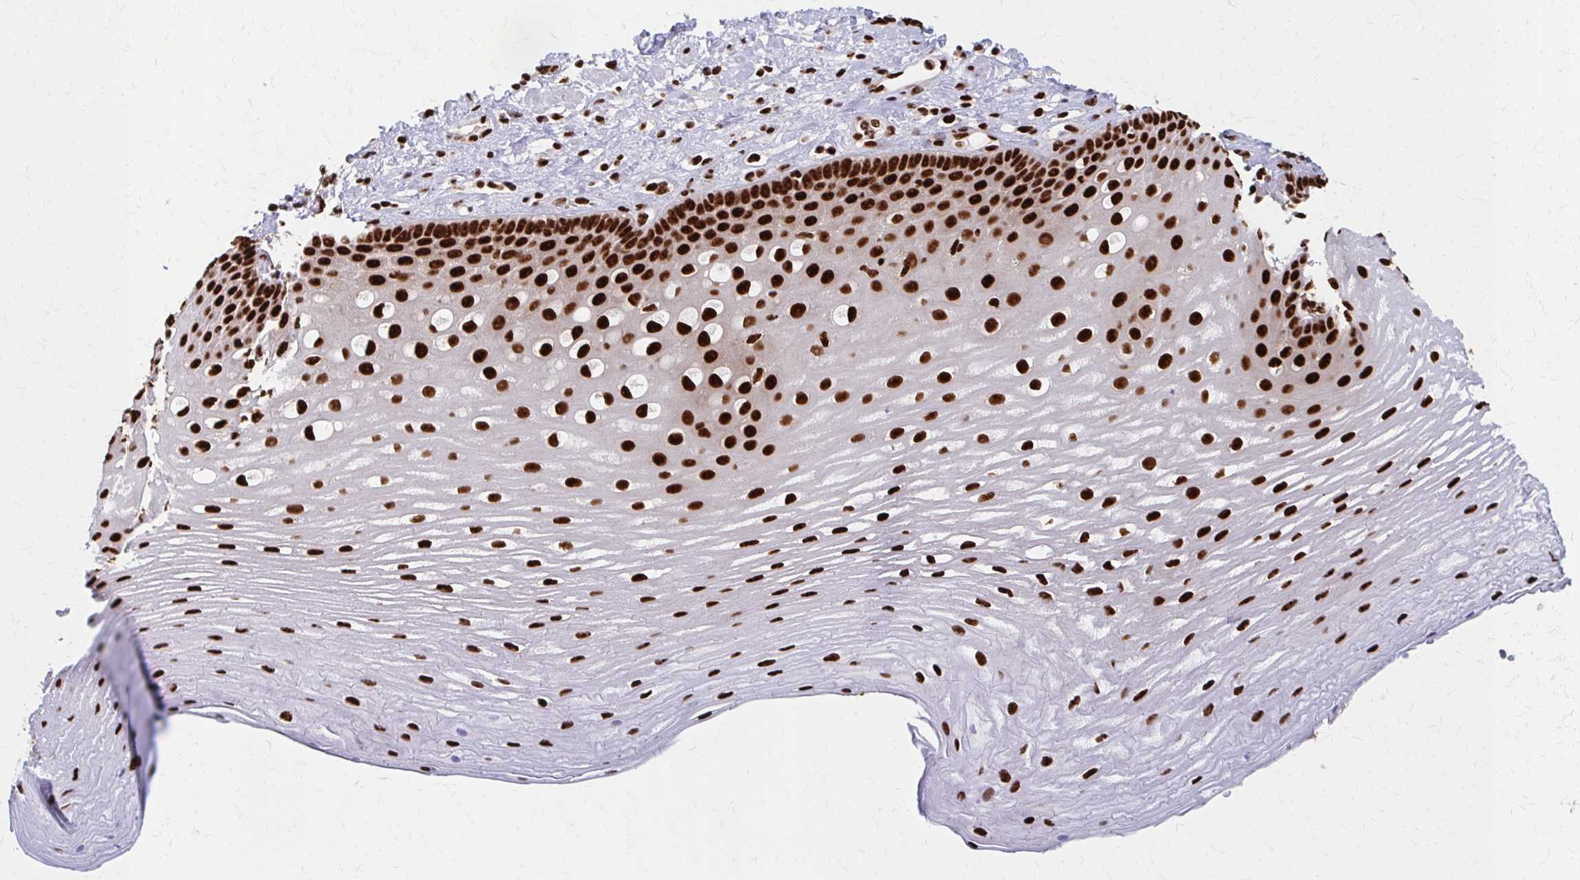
{"staining": {"intensity": "strong", "quantity": ">75%", "location": "nuclear"}, "tissue": "esophagus", "cell_type": "Squamous epithelial cells", "image_type": "normal", "snomed": [{"axis": "morphology", "description": "Normal tissue, NOS"}, {"axis": "topography", "description": "Esophagus"}], "caption": "Immunohistochemical staining of unremarkable esophagus exhibits high levels of strong nuclear staining in about >75% of squamous epithelial cells.", "gene": "CNKSR3", "patient": {"sex": "male", "age": 62}}